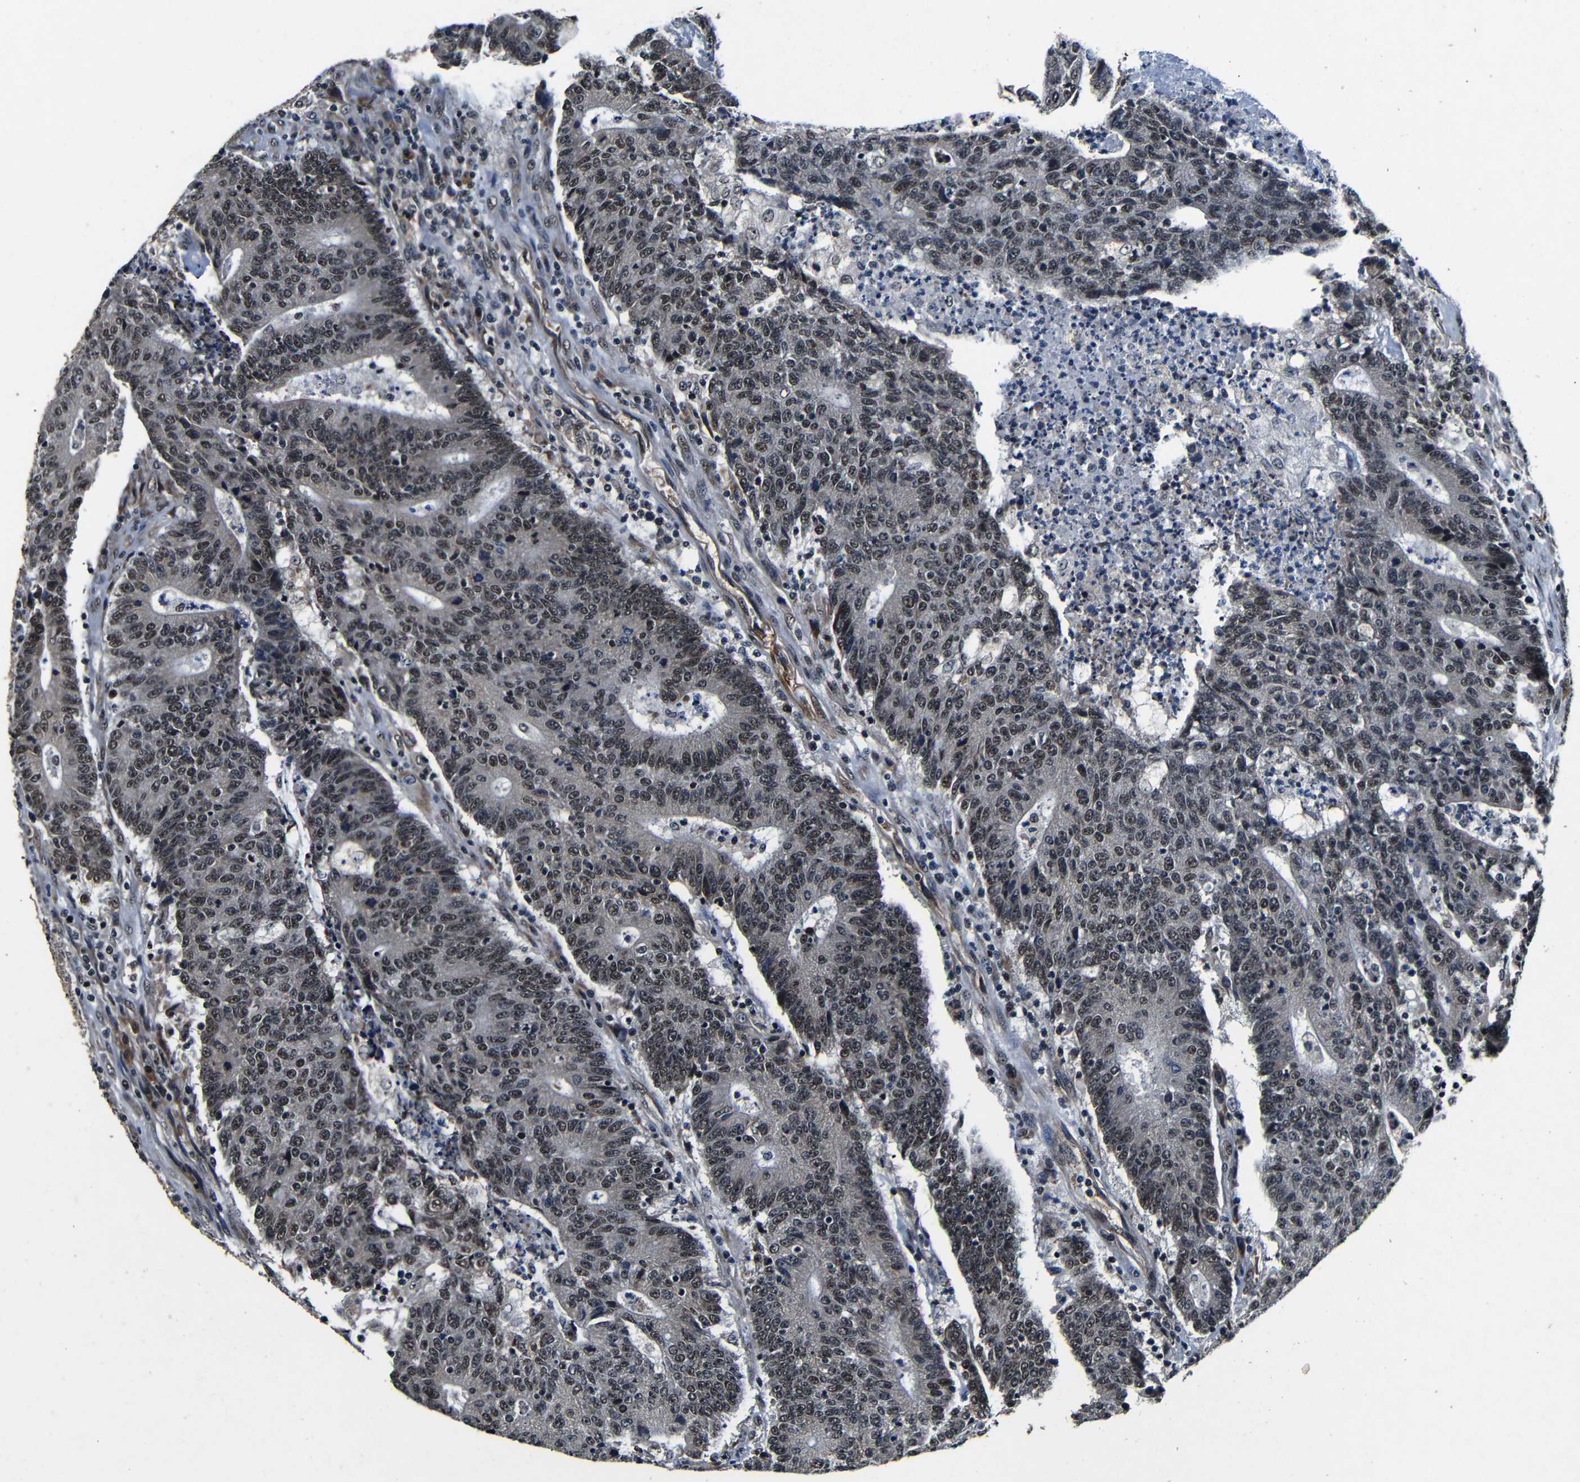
{"staining": {"intensity": "weak", "quantity": ">75%", "location": "nuclear"}, "tissue": "colorectal cancer", "cell_type": "Tumor cells", "image_type": "cancer", "snomed": [{"axis": "morphology", "description": "Normal tissue, NOS"}, {"axis": "morphology", "description": "Adenocarcinoma, NOS"}, {"axis": "topography", "description": "Colon"}], "caption": "Protein expression analysis of colorectal cancer shows weak nuclear expression in about >75% of tumor cells.", "gene": "FOXD4", "patient": {"sex": "female", "age": 75}}